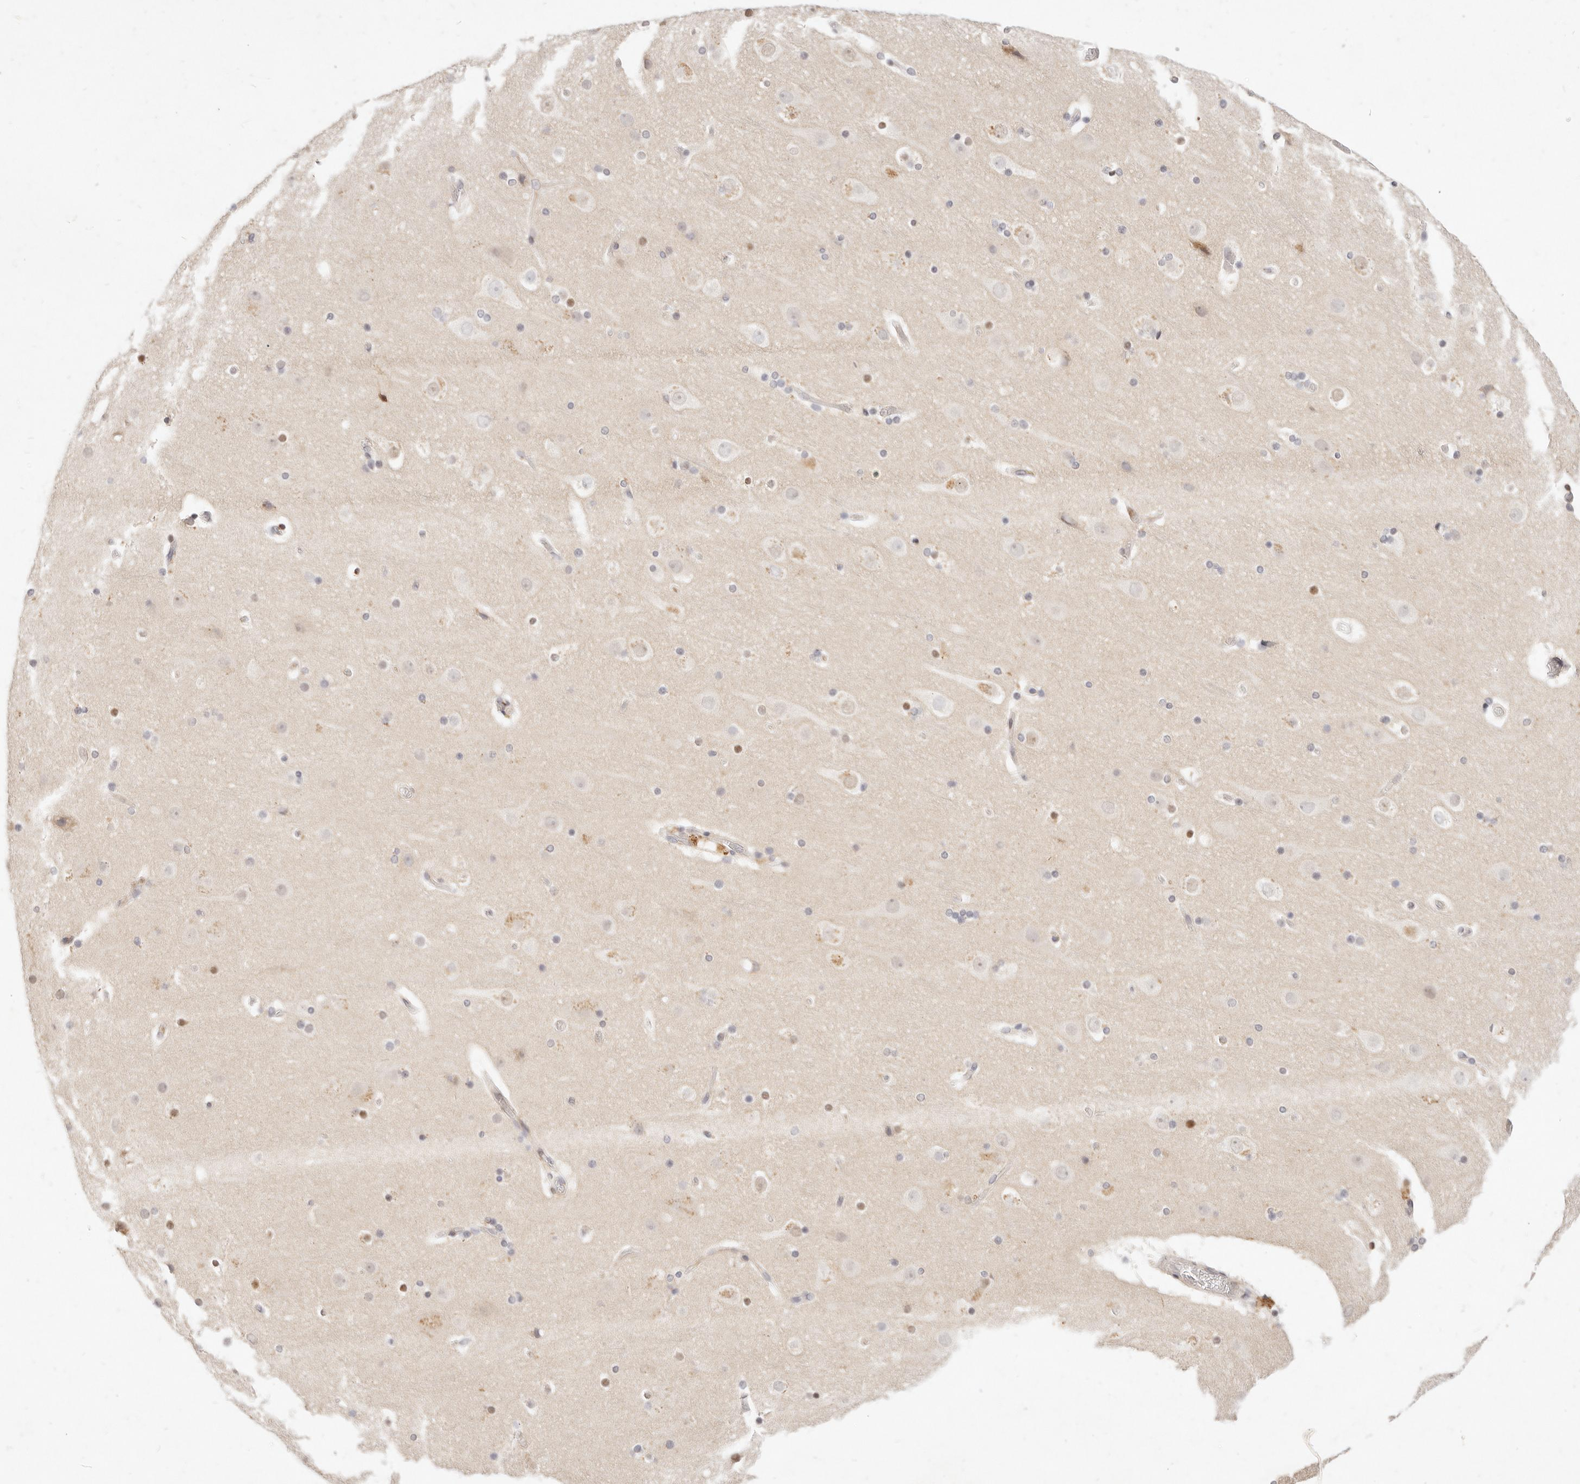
{"staining": {"intensity": "weak", "quantity": "25%-75%", "location": "cytoplasmic/membranous"}, "tissue": "cerebral cortex", "cell_type": "Endothelial cells", "image_type": "normal", "snomed": [{"axis": "morphology", "description": "Normal tissue, NOS"}, {"axis": "topography", "description": "Cerebral cortex"}], "caption": "About 25%-75% of endothelial cells in unremarkable cerebral cortex exhibit weak cytoplasmic/membranous protein expression as visualized by brown immunohistochemical staining.", "gene": "ASCL3", "patient": {"sex": "male", "age": 57}}